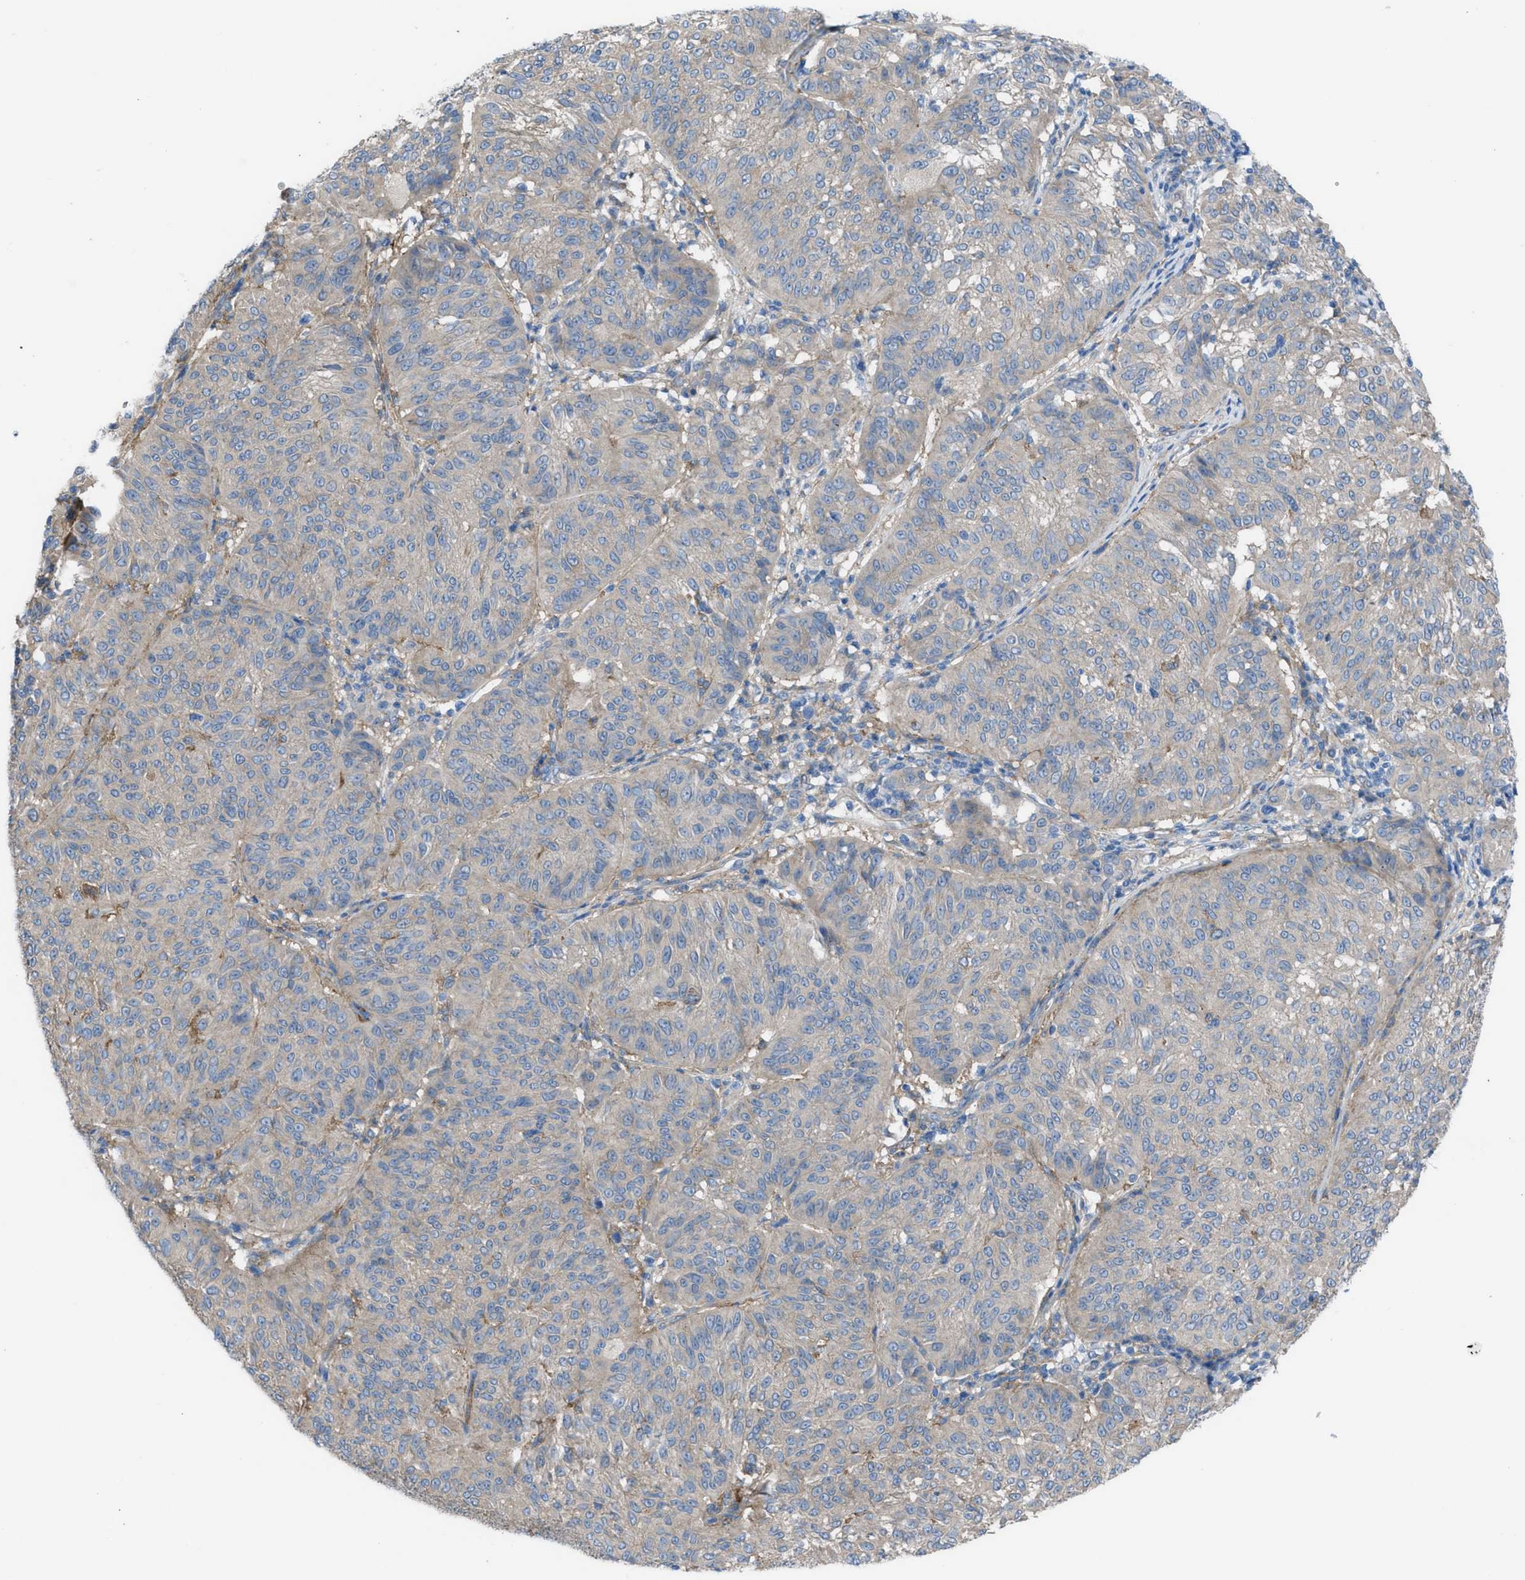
{"staining": {"intensity": "weak", "quantity": "<25%", "location": "cytoplasmic/membranous"}, "tissue": "melanoma", "cell_type": "Tumor cells", "image_type": "cancer", "snomed": [{"axis": "morphology", "description": "Malignant melanoma, NOS"}, {"axis": "topography", "description": "Skin"}], "caption": "The micrograph displays no significant expression in tumor cells of malignant melanoma.", "gene": "EGFR", "patient": {"sex": "female", "age": 72}}